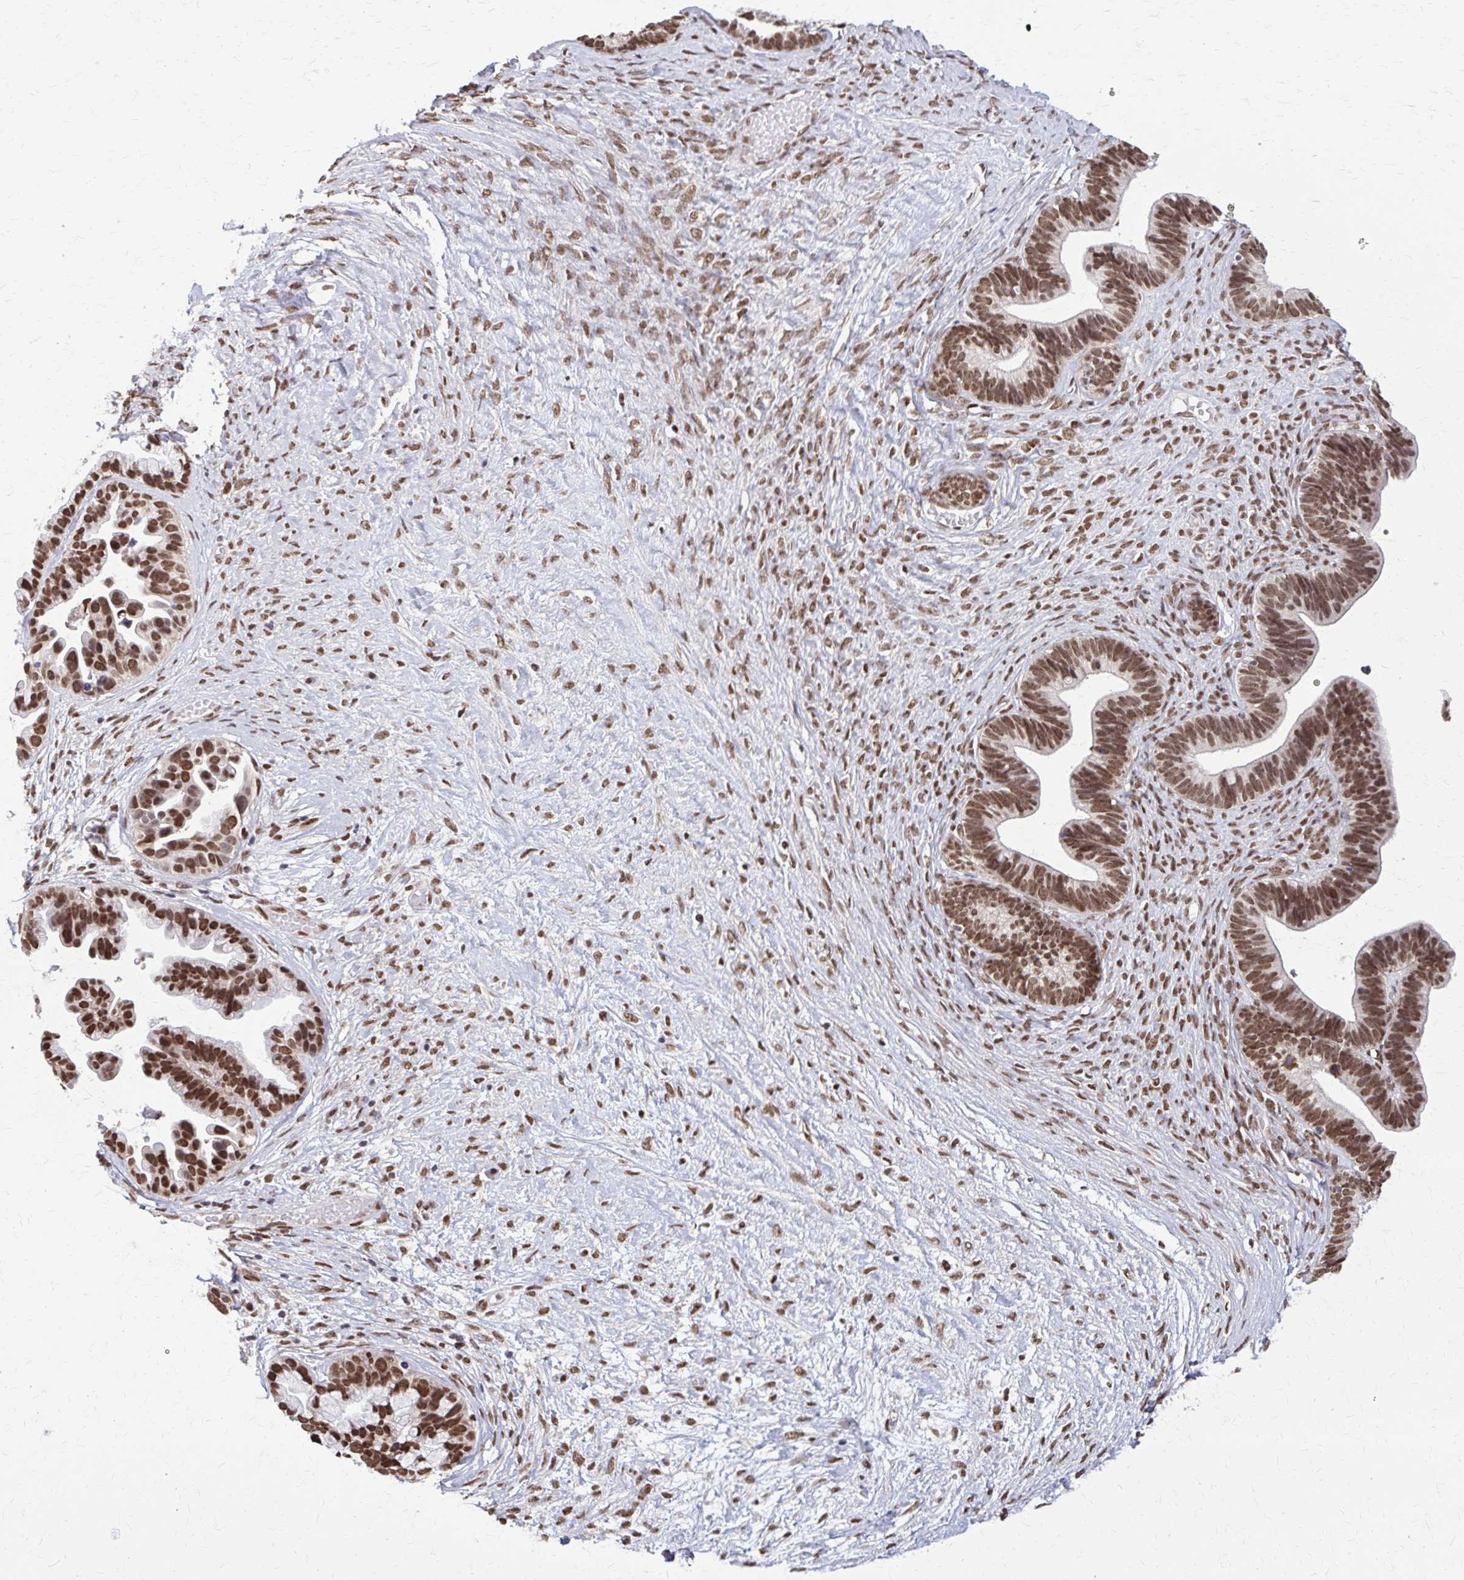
{"staining": {"intensity": "moderate", "quantity": ">75%", "location": "nuclear"}, "tissue": "ovarian cancer", "cell_type": "Tumor cells", "image_type": "cancer", "snomed": [{"axis": "morphology", "description": "Cystadenocarcinoma, serous, NOS"}, {"axis": "topography", "description": "Ovary"}], "caption": "Serous cystadenocarcinoma (ovarian) tissue shows moderate nuclear positivity in about >75% of tumor cells The staining was performed using DAB (3,3'-diaminobenzidine), with brown indicating positive protein expression. Nuclei are stained blue with hematoxylin.", "gene": "TTF1", "patient": {"sex": "female", "age": 56}}